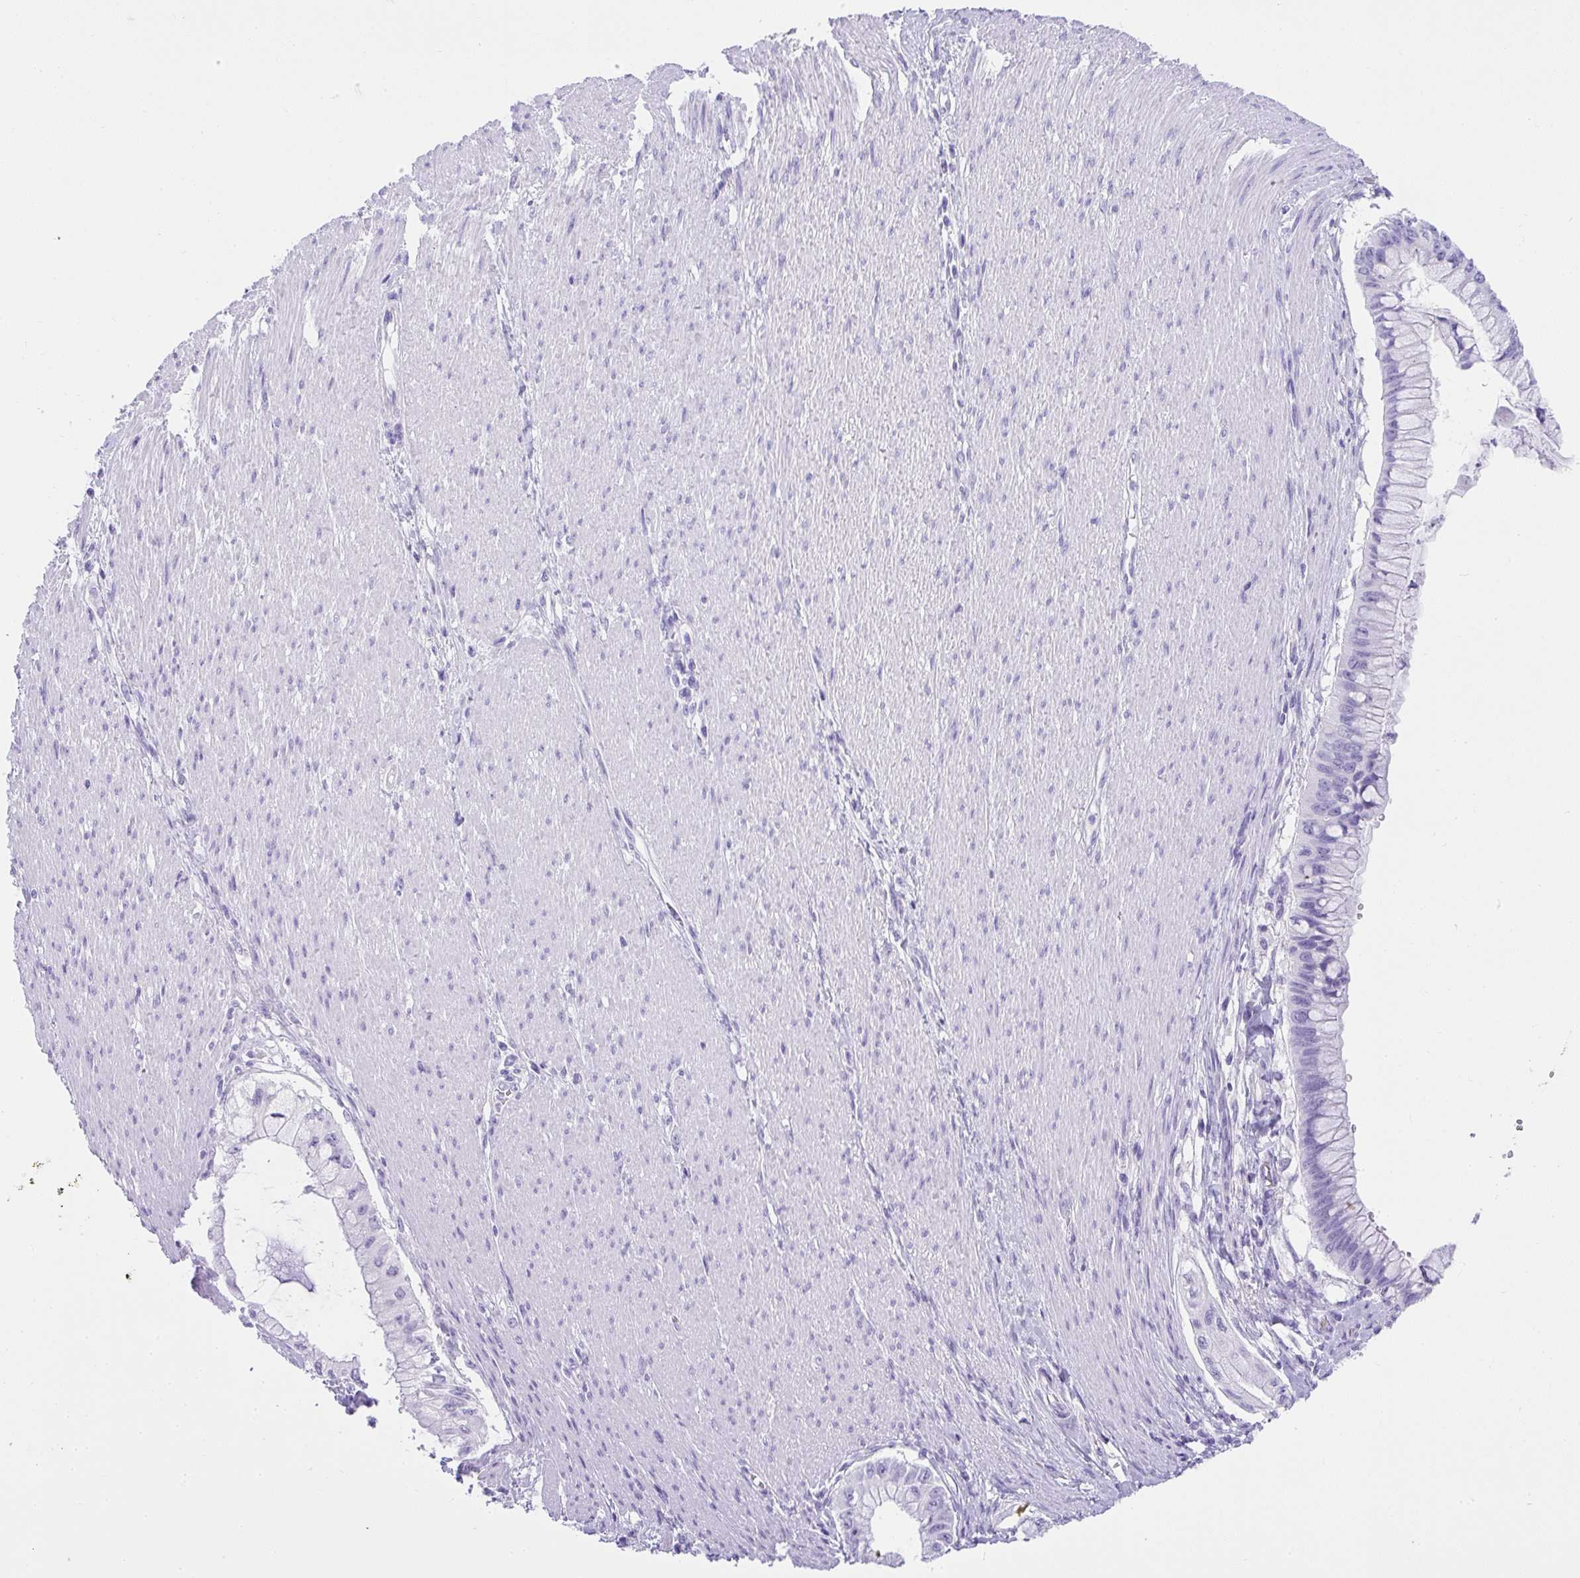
{"staining": {"intensity": "negative", "quantity": "none", "location": "none"}, "tissue": "pancreatic cancer", "cell_type": "Tumor cells", "image_type": "cancer", "snomed": [{"axis": "morphology", "description": "Adenocarcinoma, NOS"}, {"axis": "topography", "description": "Pancreas"}], "caption": "Pancreatic cancer was stained to show a protein in brown. There is no significant staining in tumor cells. (DAB immunohistochemistry (IHC), high magnification).", "gene": "AVIL", "patient": {"sex": "male", "age": 48}}